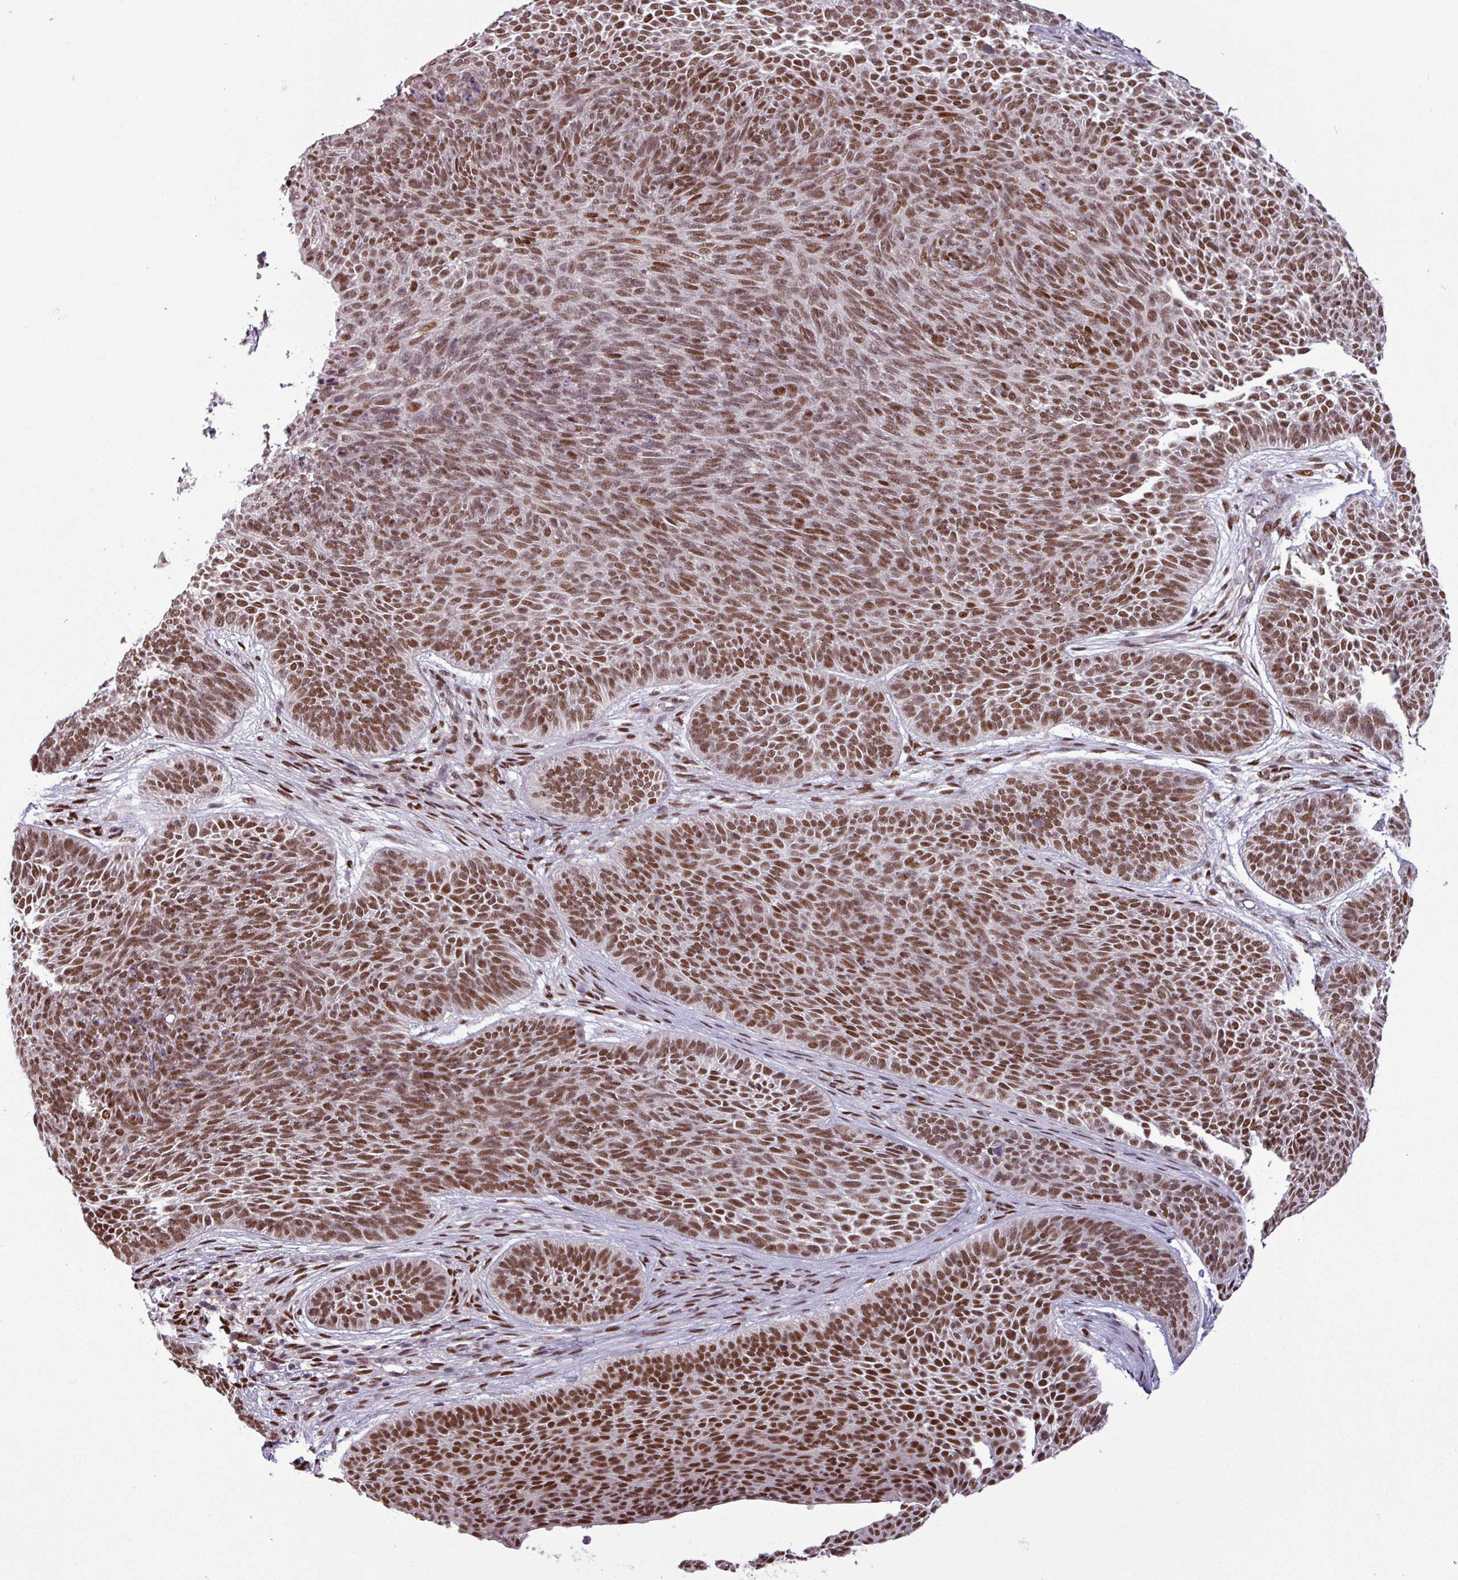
{"staining": {"intensity": "moderate", "quantity": ">75%", "location": "nuclear"}, "tissue": "skin cancer", "cell_type": "Tumor cells", "image_type": "cancer", "snomed": [{"axis": "morphology", "description": "Basal cell carcinoma"}, {"axis": "topography", "description": "Skin"}], "caption": "Skin cancer (basal cell carcinoma) was stained to show a protein in brown. There is medium levels of moderate nuclear staining in about >75% of tumor cells.", "gene": "IRF2BPL", "patient": {"sex": "male", "age": 85}}